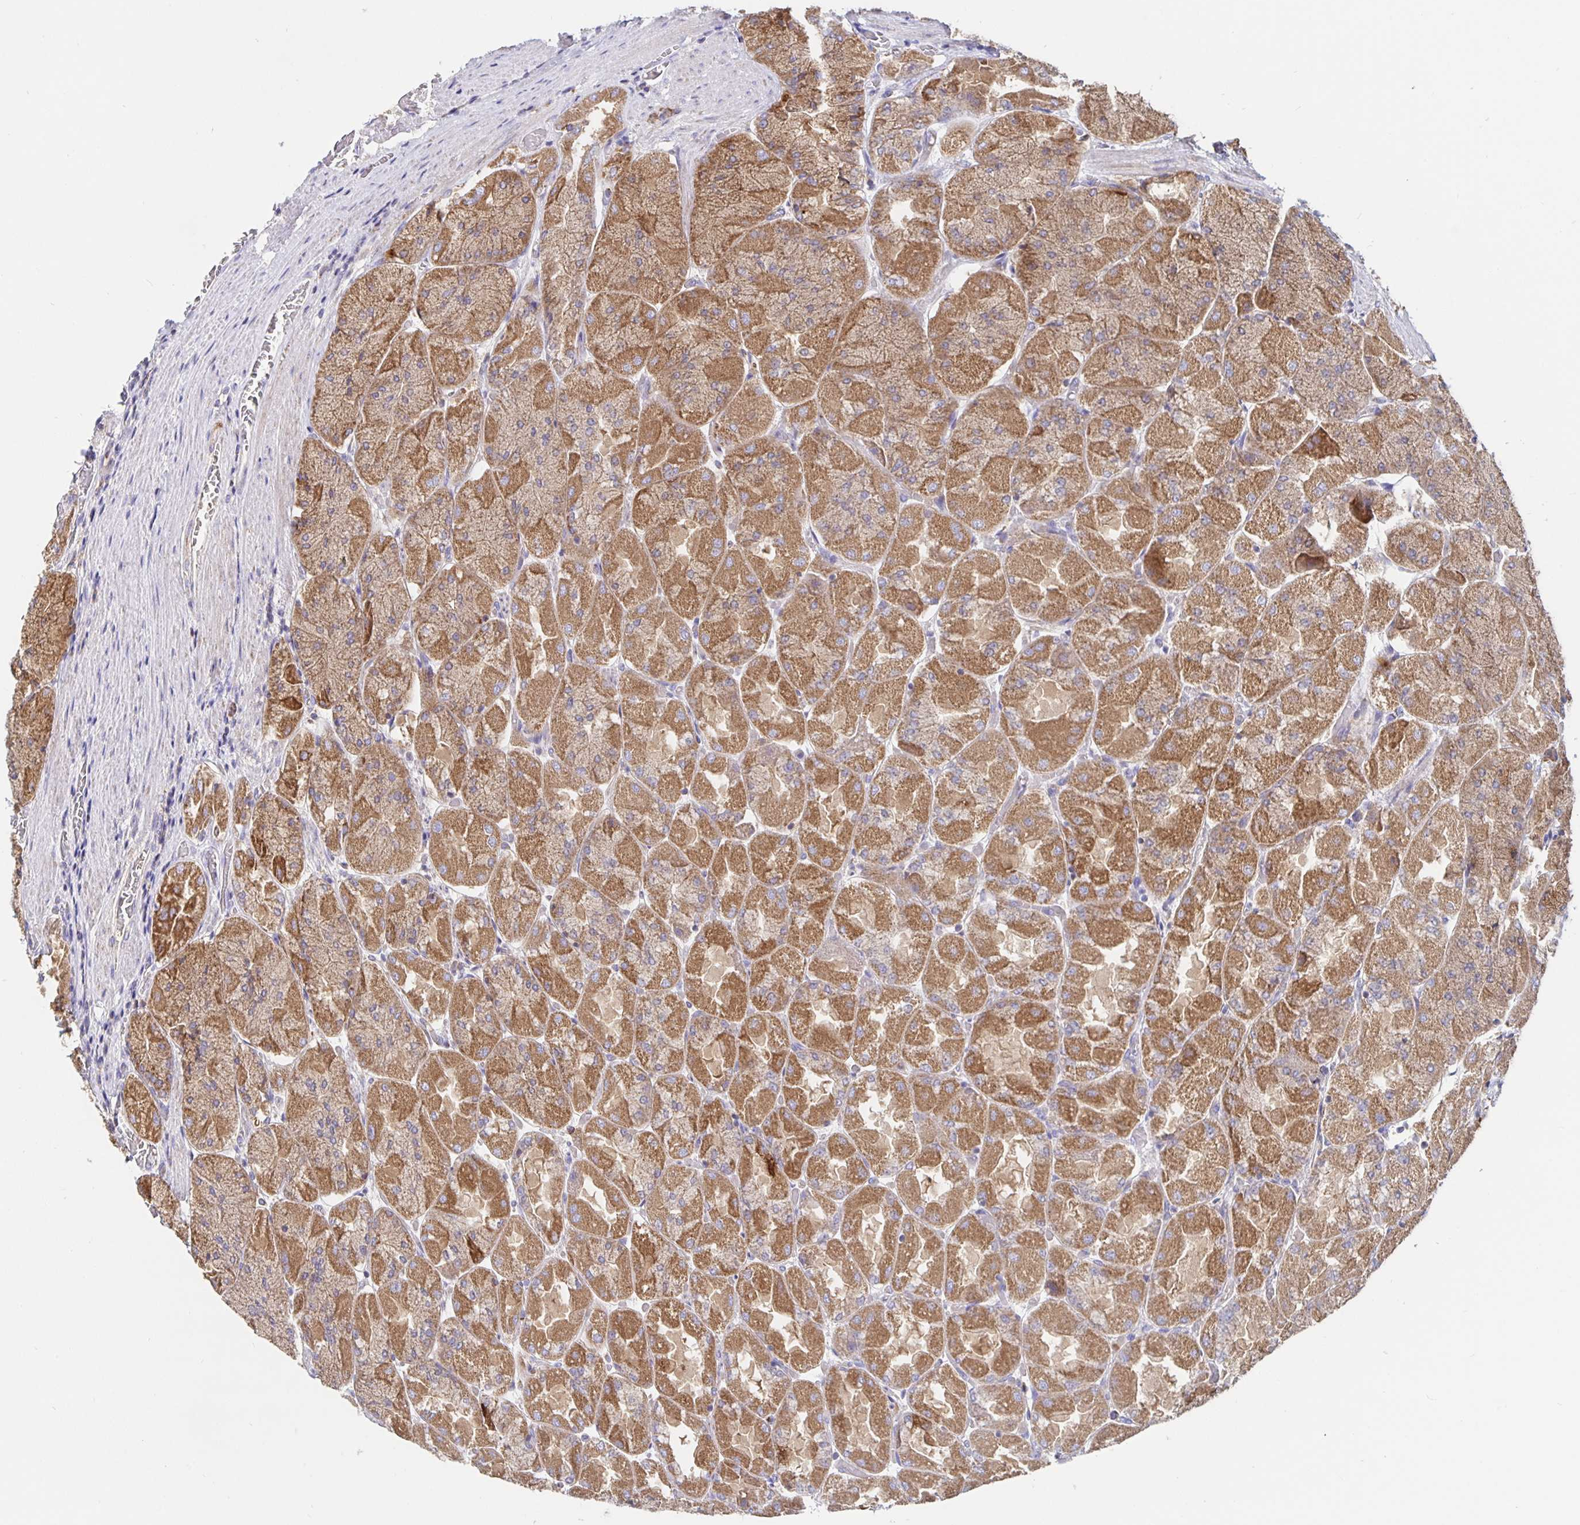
{"staining": {"intensity": "moderate", "quantity": ">75%", "location": "cytoplasmic/membranous"}, "tissue": "stomach", "cell_type": "Glandular cells", "image_type": "normal", "snomed": [{"axis": "morphology", "description": "Normal tissue, NOS"}, {"axis": "topography", "description": "Stomach"}], "caption": "IHC micrograph of benign stomach stained for a protein (brown), which demonstrates medium levels of moderate cytoplasmic/membranous staining in about >75% of glandular cells.", "gene": "PRDX3", "patient": {"sex": "female", "age": 61}}